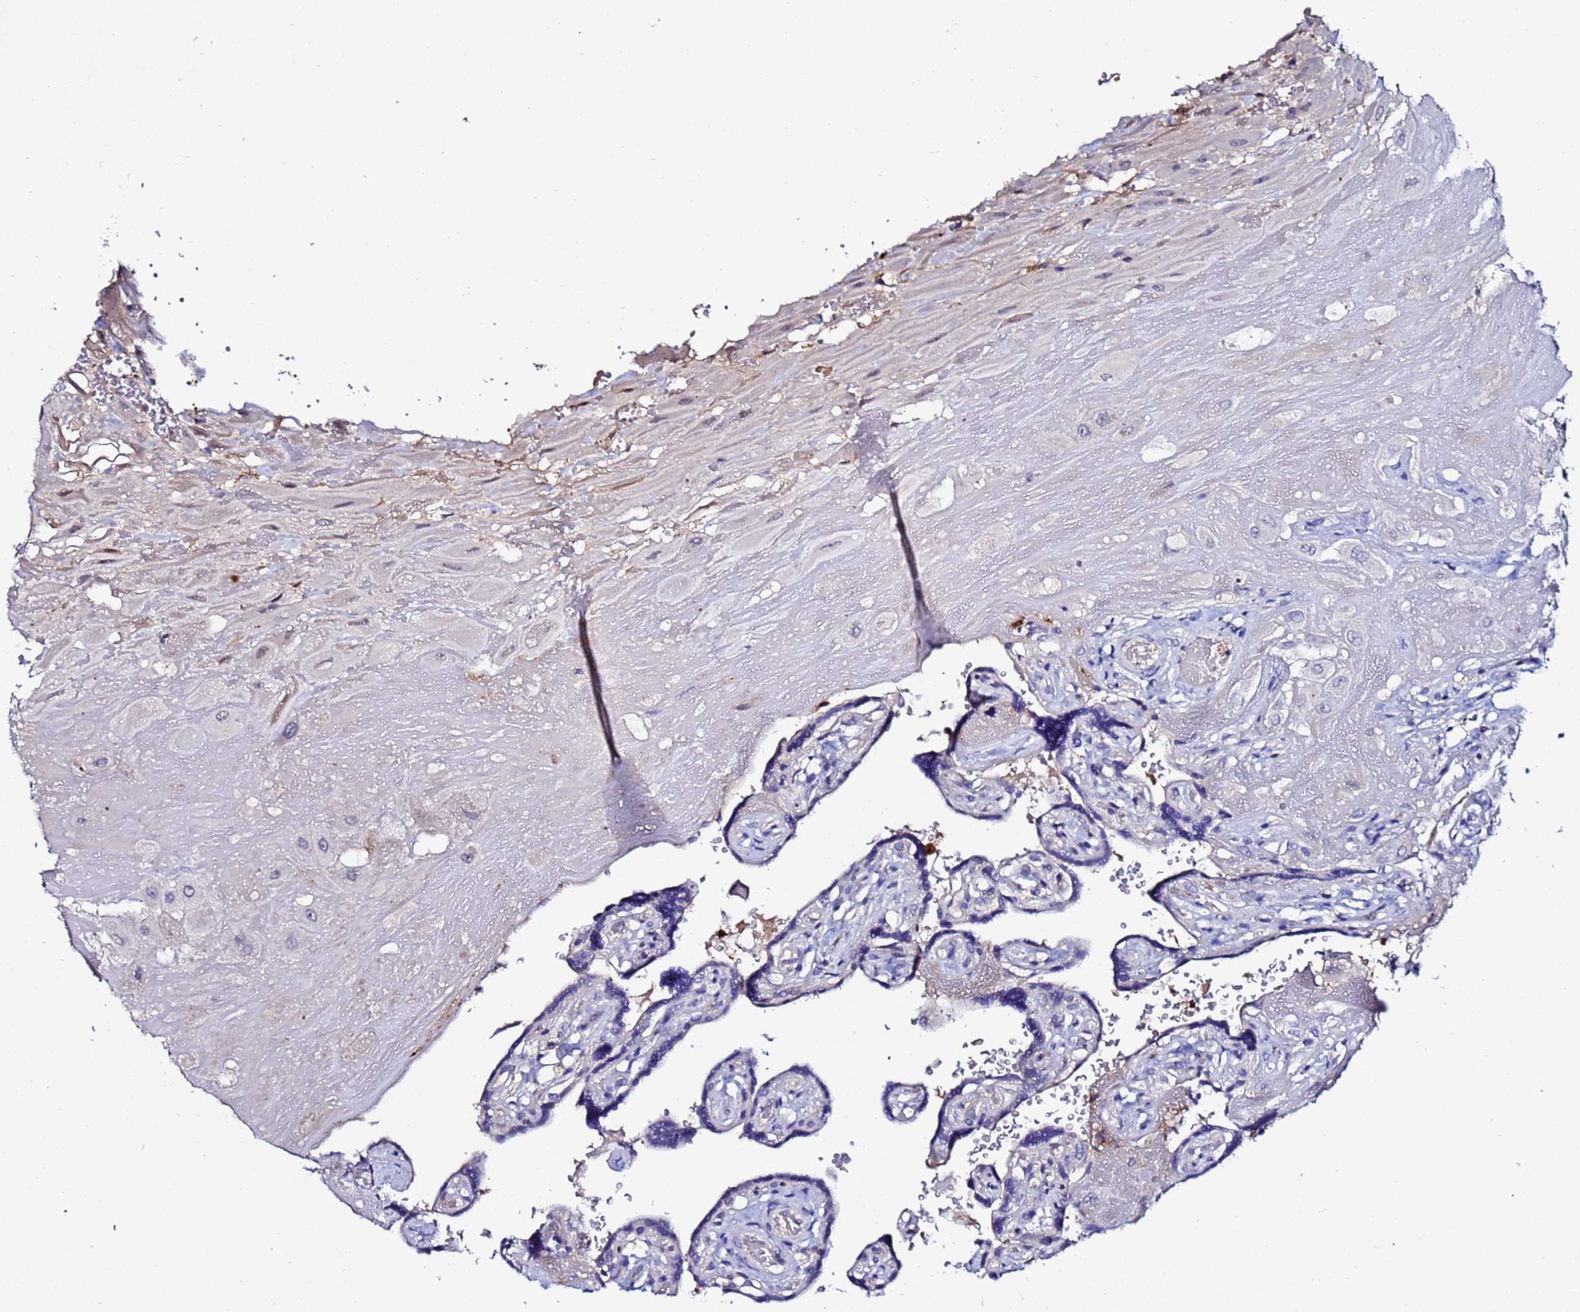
{"staining": {"intensity": "negative", "quantity": "none", "location": "none"}, "tissue": "placenta", "cell_type": "Decidual cells", "image_type": "normal", "snomed": [{"axis": "morphology", "description": "Normal tissue, NOS"}, {"axis": "topography", "description": "Placenta"}], "caption": "Protein analysis of normal placenta demonstrates no significant positivity in decidual cells.", "gene": "TUBAL3", "patient": {"sex": "female", "age": 32}}